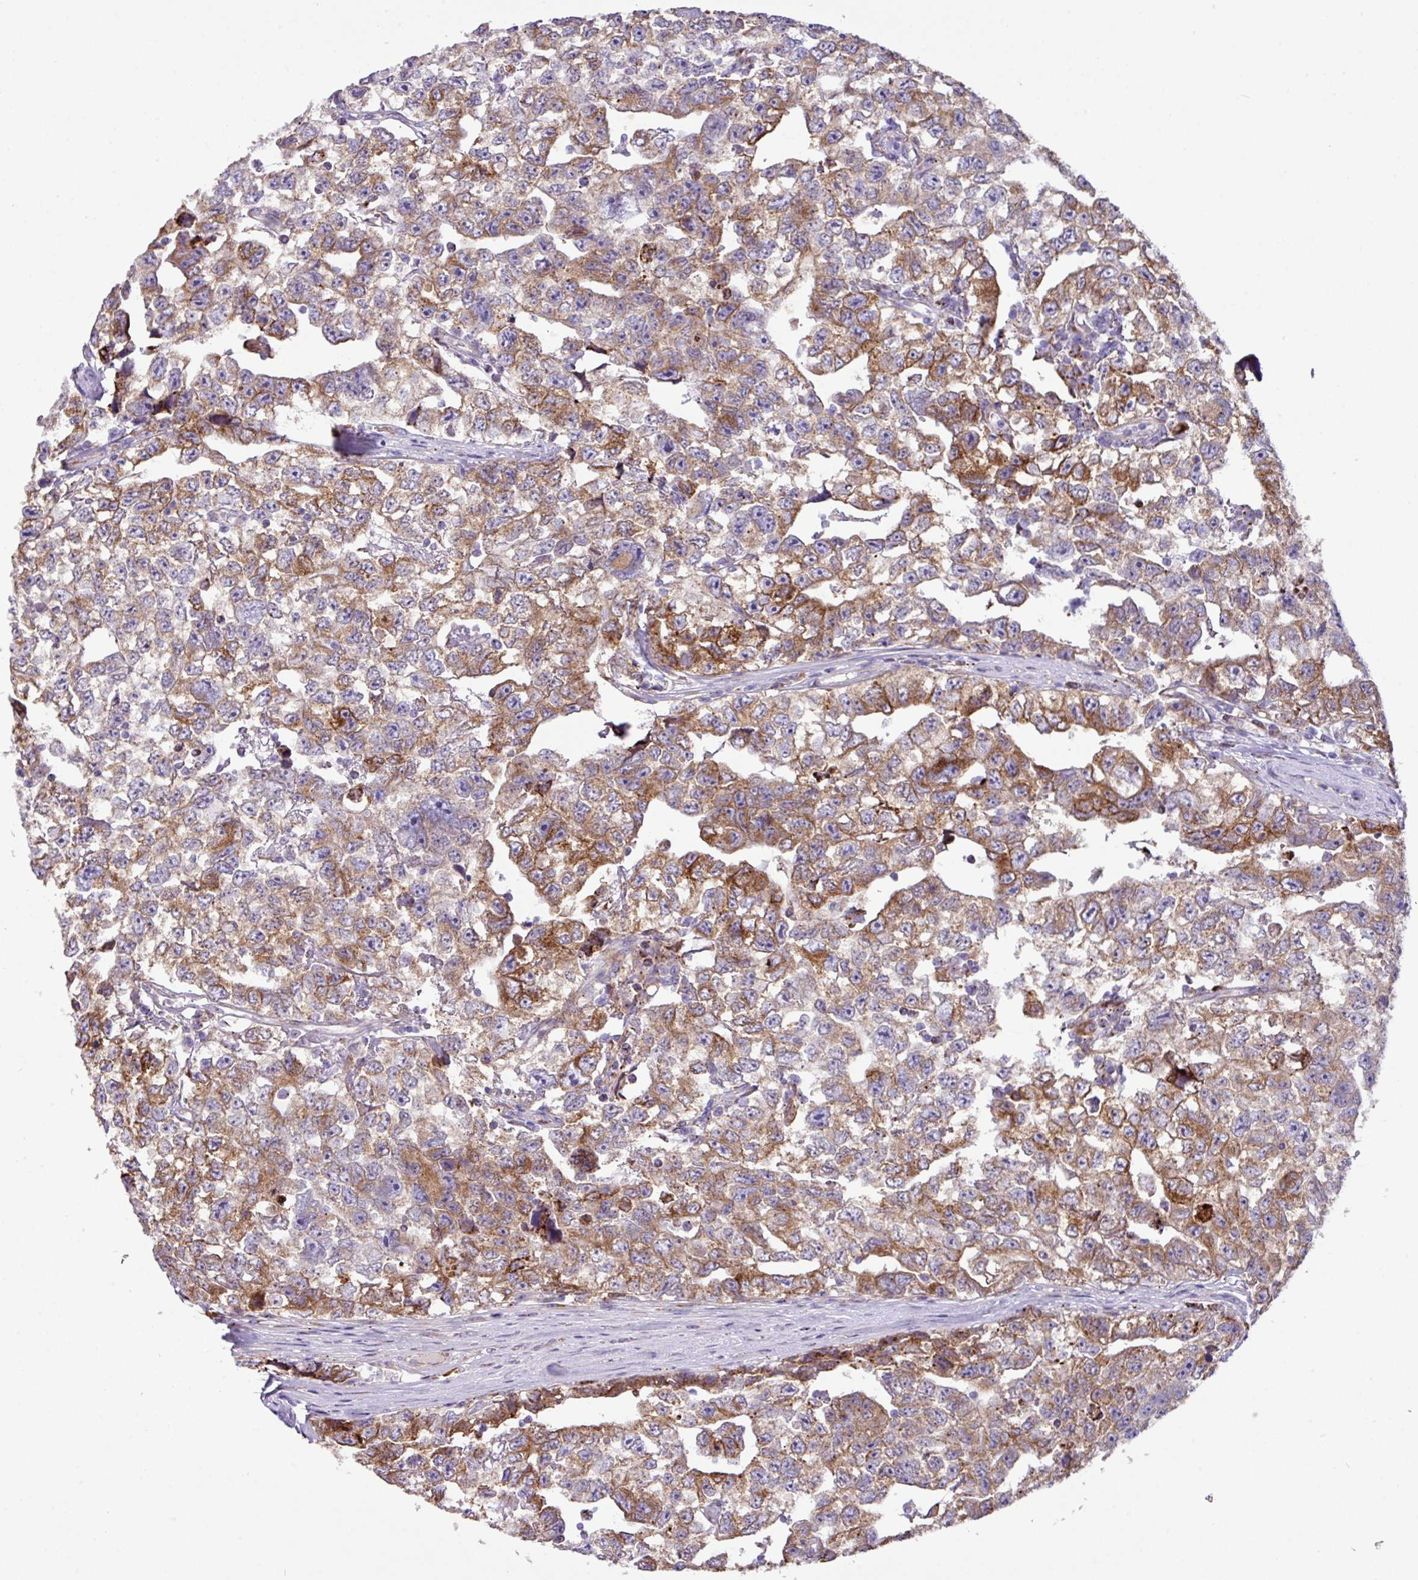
{"staining": {"intensity": "moderate", "quantity": ">75%", "location": "cytoplasmic/membranous"}, "tissue": "testis cancer", "cell_type": "Tumor cells", "image_type": "cancer", "snomed": [{"axis": "morphology", "description": "Carcinoma, Embryonal, NOS"}, {"axis": "topography", "description": "Testis"}], "caption": "Brown immunohistochemical staining in human embryonal carcinoma (testis) demonstrates moderate cytoplasmic/membranous expression in approximately >75% of tumor cells.", "gene": "RGS21", "patient": {"sex": "male", "age": 22}}